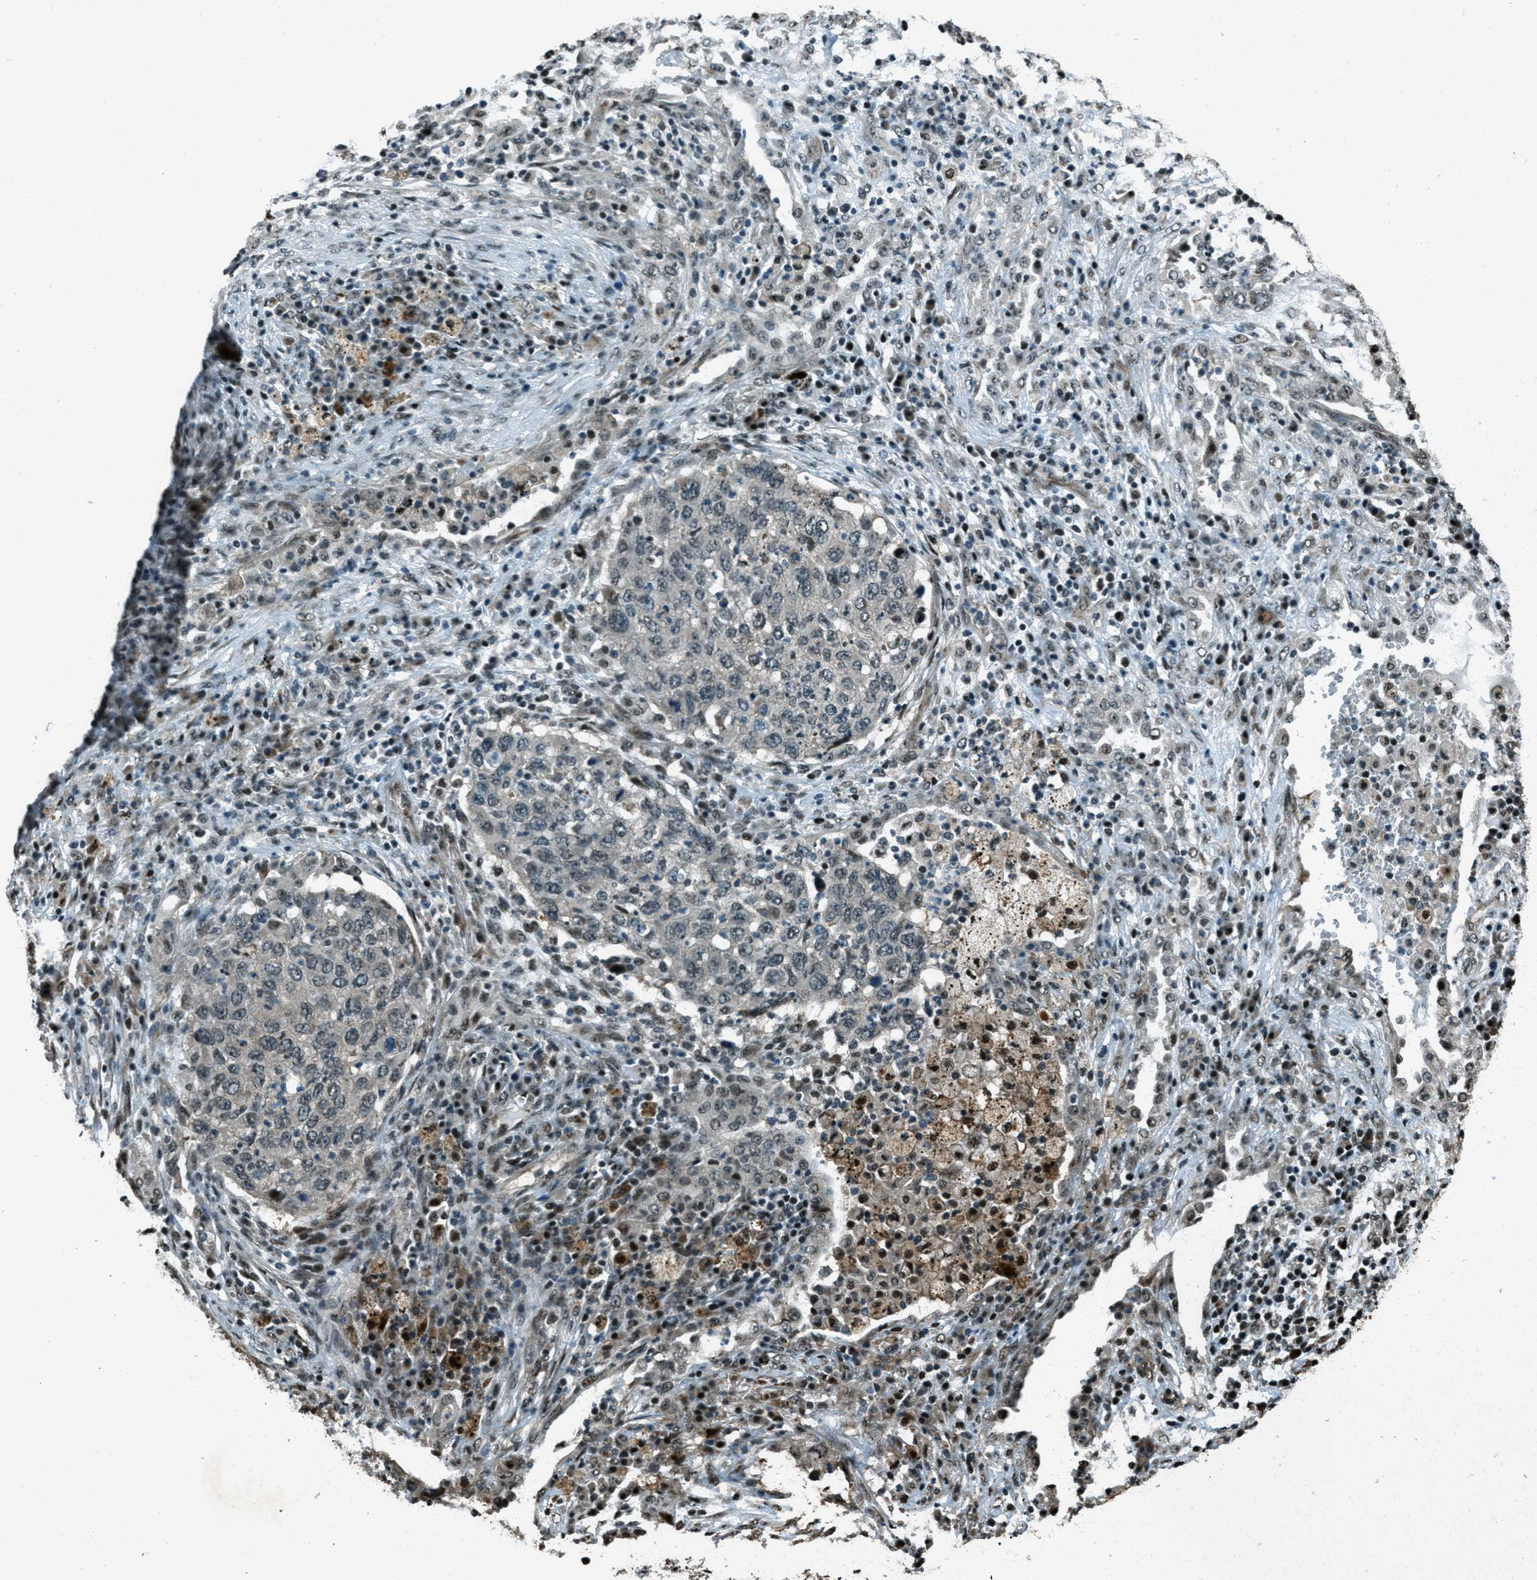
{"staining": {"intensity": "weak", "quantity": "25%-75%", "location": "cytoplasmic/membranous,nuclear"}, "tissue": "lung cancer", "cell_type": "Tumor cells", "image_type": "cancer", "snomed": [{"axis": "morphology", "description": "Squamous cell carcinoma, NOS"}, {"axis": "topography", "description": "Lung"}], "caption": "A brown stain shows weak cytoplasmic/membranous and nuclear expression of a protein in human lung squamous cell carcinoma tumor cells.", "gene": "TARDBP", "patient": {"sex": "female", "age": 63}}